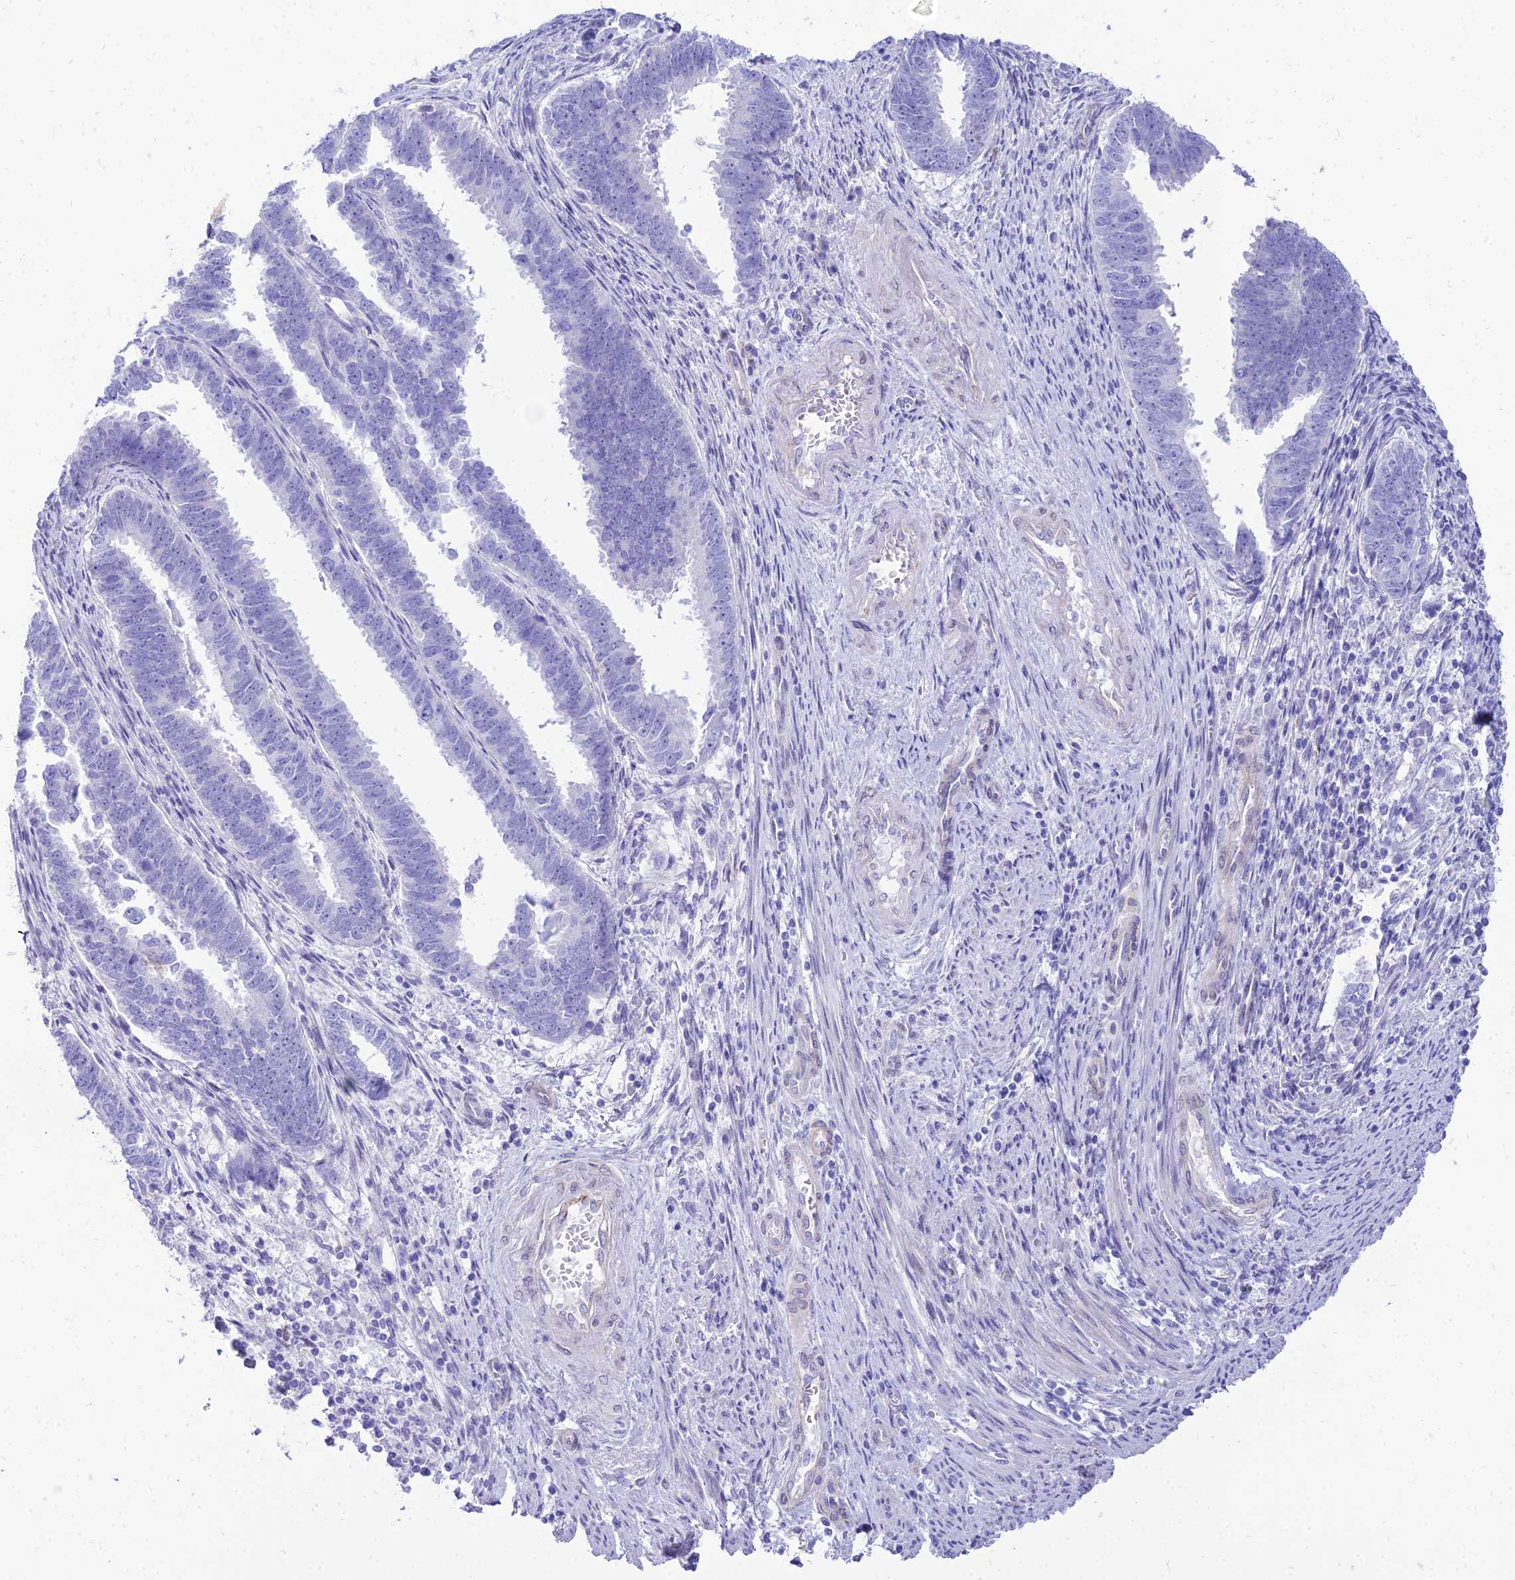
{"staining": {"intensity": "negative", "quantity": "none", "location": "none"}, "tissue": "endometrial cancer", "cell_type": "Tumor cells", "image_type": "cancer", "snomed": [{"axis": "morphology", "description": "Adenocarcinoma, NOS"}, {"axis": "topography", "description": "Endometrium"}], "caption": "Immunohistochemical staining of human adenocarcinoma (endometrial) reveals no significant positivity in tumor cells. Nuclei are stained in blue.", "gene": "TAC3", "patient": {"sex": "female", "age": 75}}